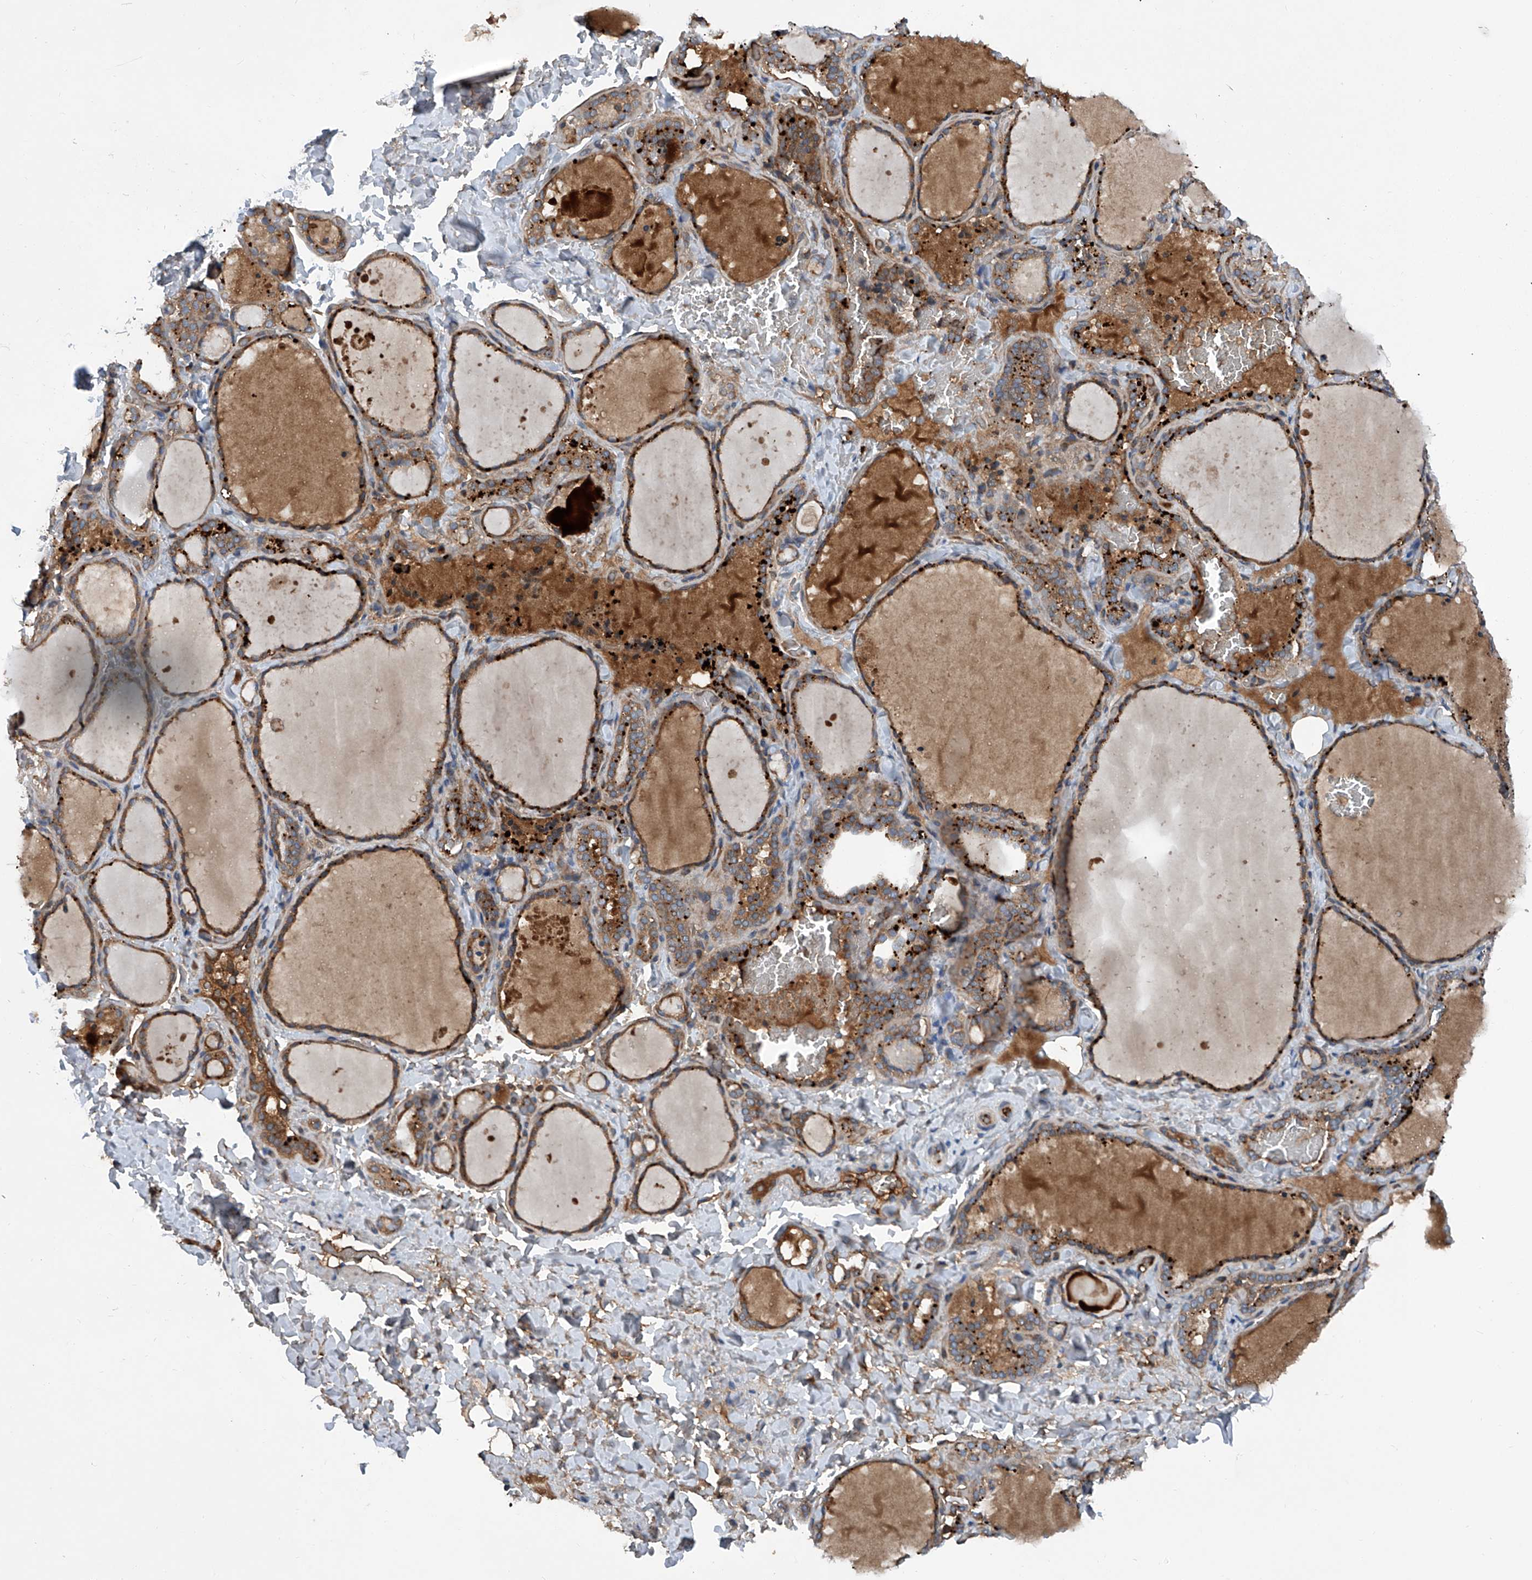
{"staining": {"intensity": "moderate", "quantity": ">75%", "location": "cytoplasmic/membranous"}, "tissue": "thyroid gland", "cell_type": "Glandular cells", "image_type": "normal", "snomed": [{"axis": "morphology", "description": "Normal tissue, NOS"}, {"axis": "topography", "description": "Thyroid gland"}], "caption": "Immunohistochemistry (IHC) of normal thyroid gland shows medium levels of moderate cytoplasmic/membranous expression in approximately >75% of glandular cells.", "gene": "ASCC3", "patient": {"sex": "female", "age": 22}}